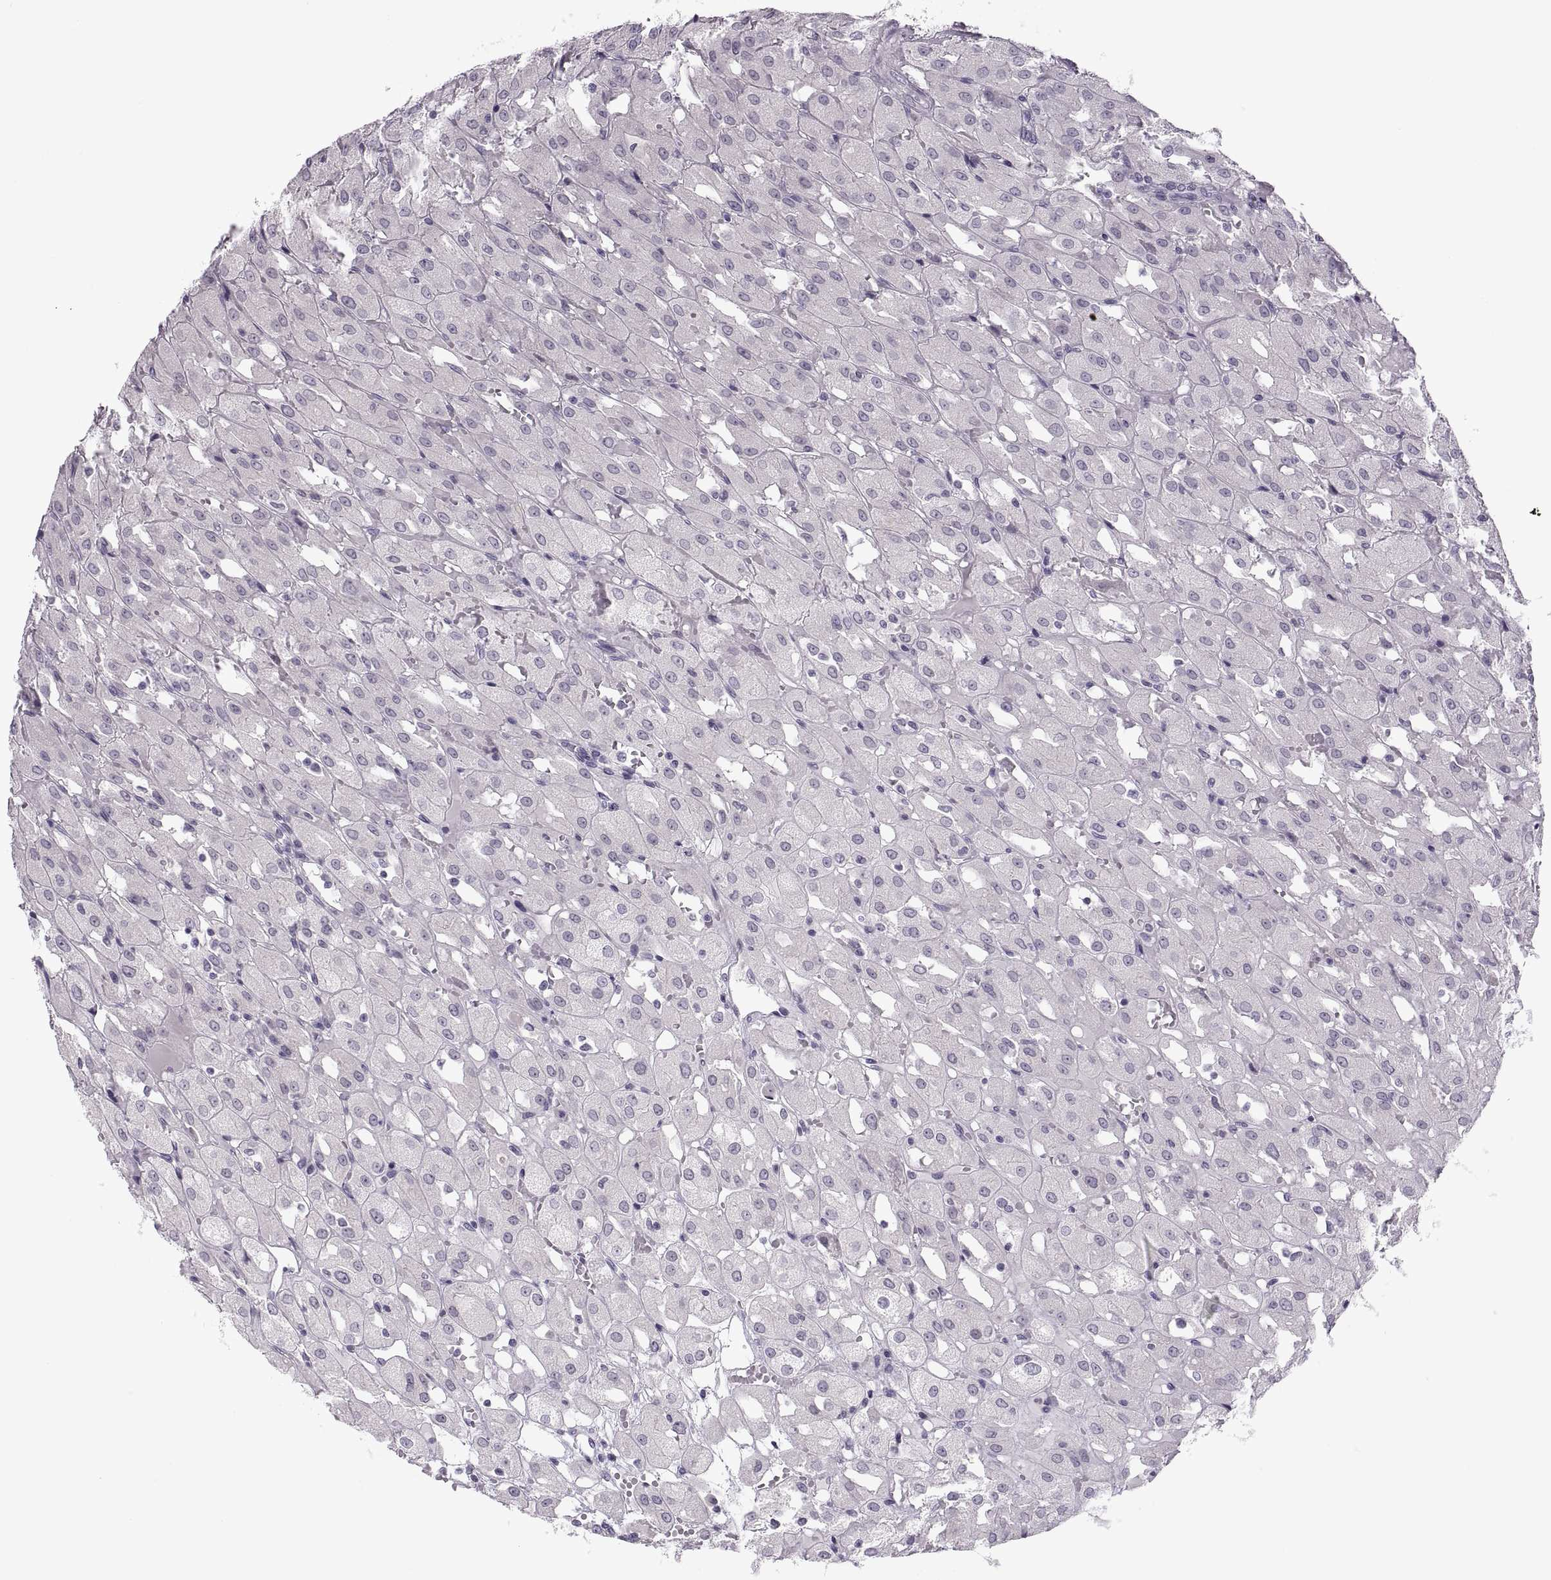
{"staining": {"intensity": "negative", "quantity": "none", "location": "none"}, "tissue": "renal cancer", "cell_type": "Tumor cells", "image_type": "cancer", "snomed": [{"axis": "morphology", "description": "Adenocarcinoma, NOS"}, {"axis": "topography", "description": "Kidney"}], "caption": "Renal cancer (adenocarcinoma) was stained to show a protein in brown. There is no significant staining in tumor cells.", "gene": "C3orf22", "patient": {"sex": "male", "age": 72}}